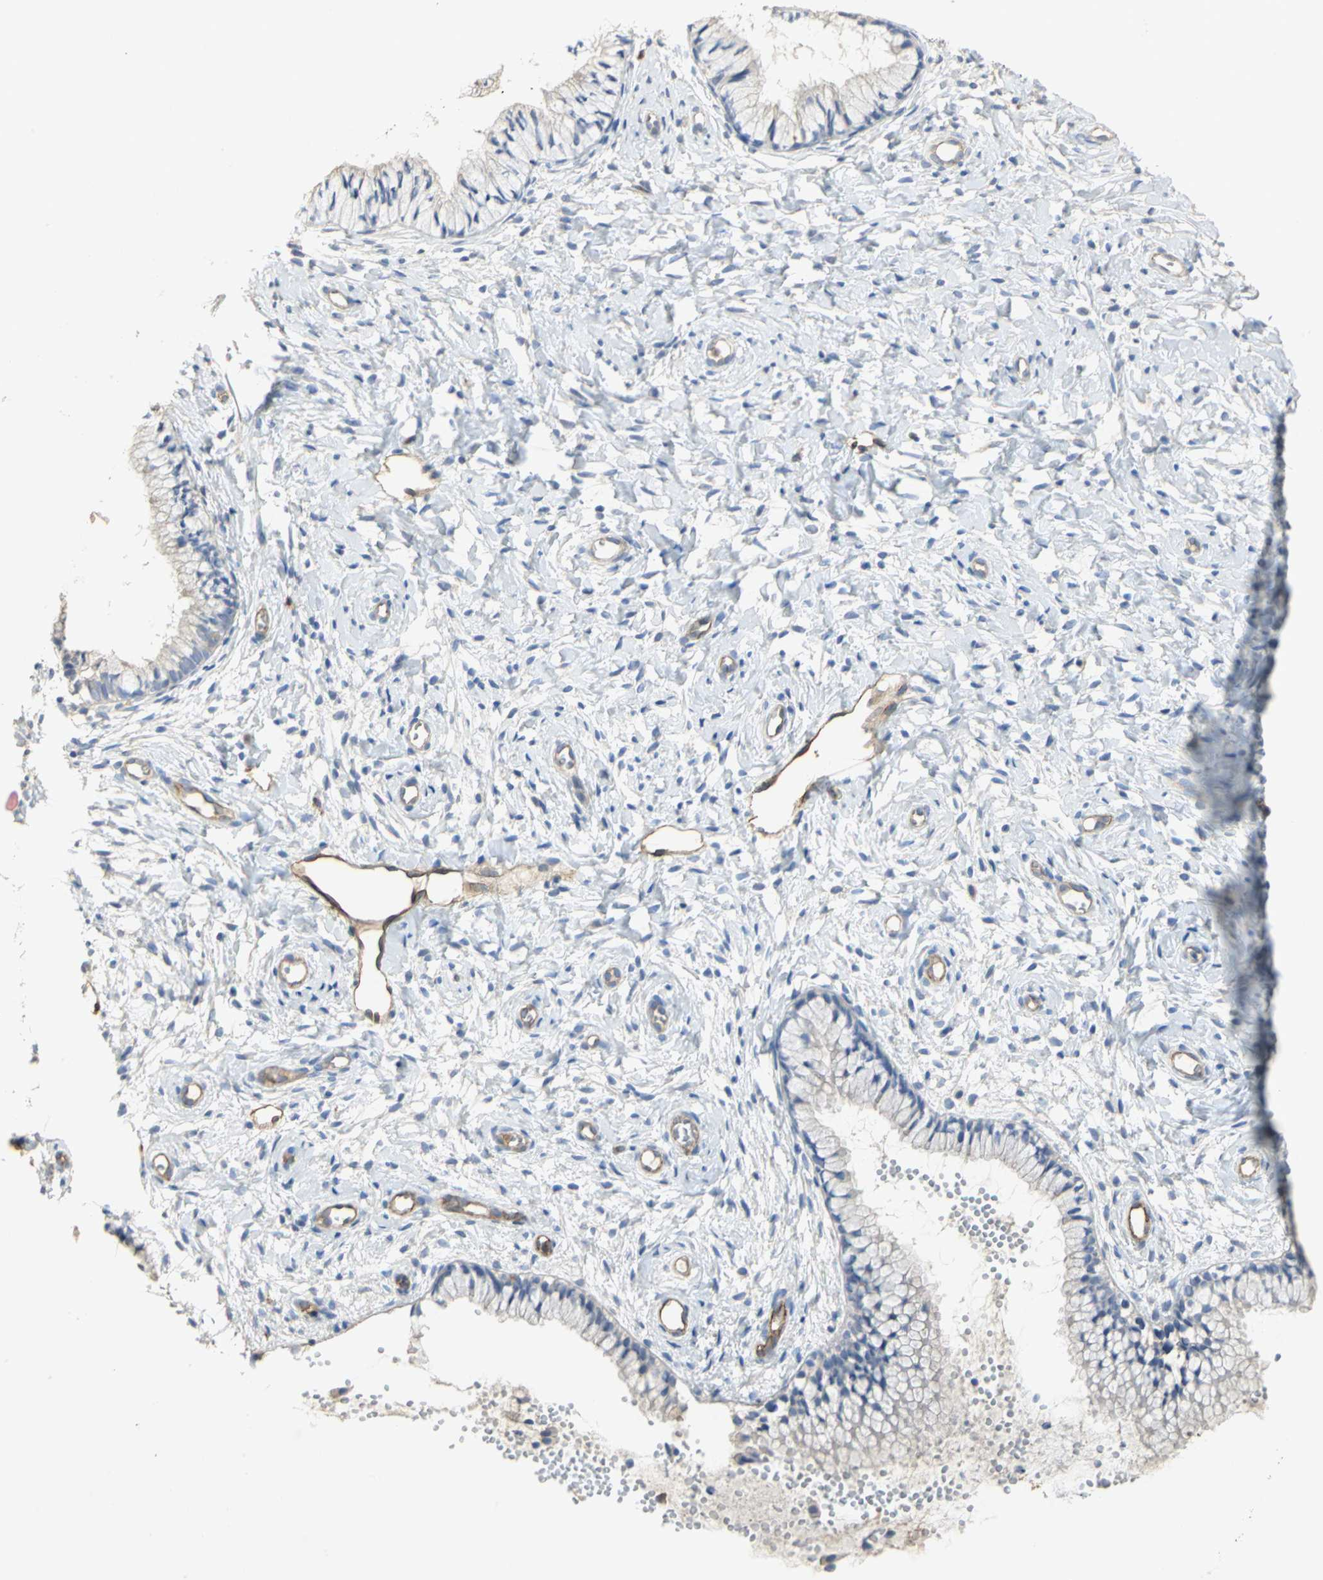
{"staining": {"intensity": "negative", "quantity": "none", "location": "none"}, "tissue": "cervix", "cell_type": "Glandular cells", "image_type": "normal", "snomed": [{"axis": "morphology", "description": "Normal tissue, NOS"}, {"axis": "topography", "description": "Cervix"}], "caption": "A high-resolution image shows immunohistochemistry (IHC) staining of benign cervix, which reveals no significant positivity in glandular cells.", "gene": "DLGAP5", "patient": {"sex": "female", "age": 46}}